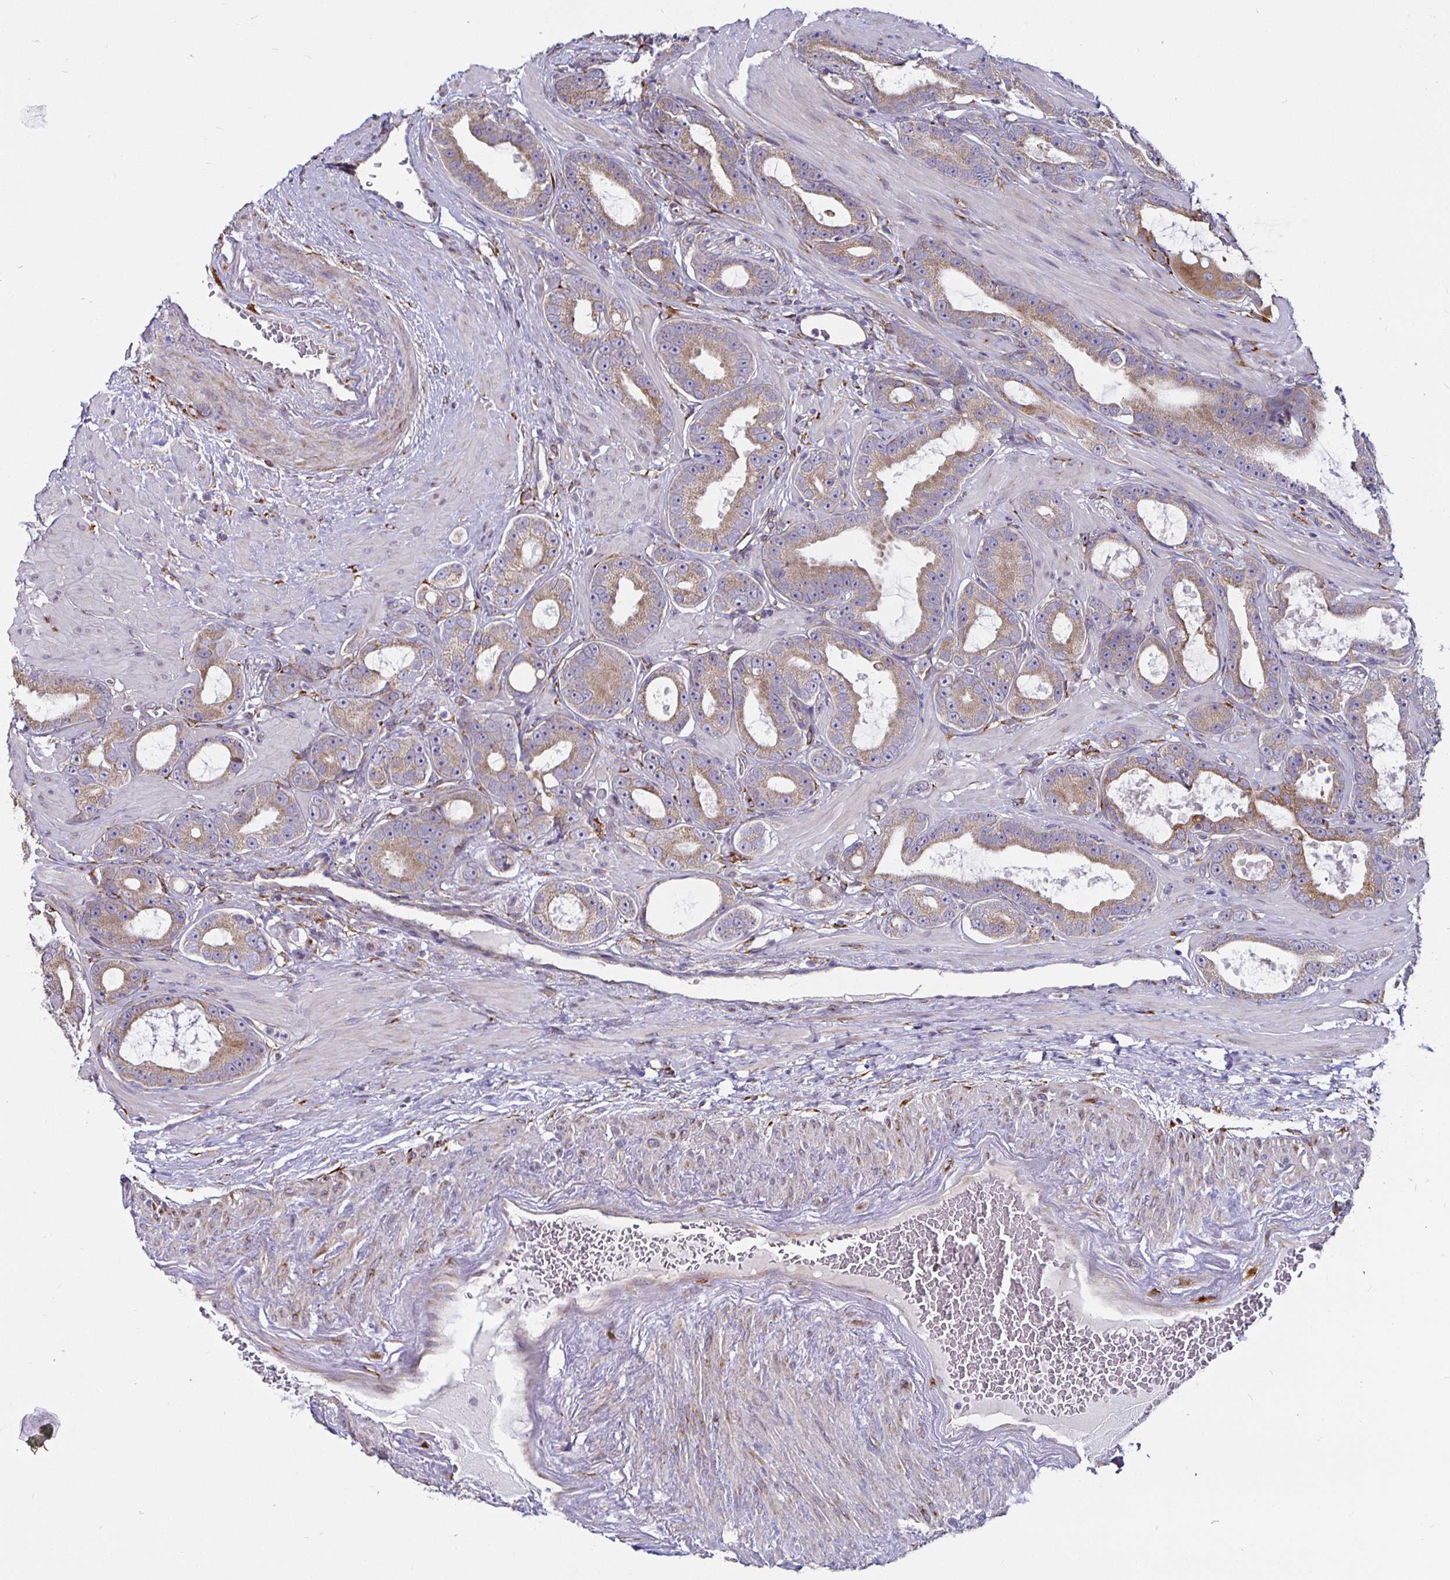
{"staining": {"intensity": "moderate", "quantity": ">75%", "location": "cytoplasmic/membranous"}, "tissue": "prostate cancer", "cell_type": "Tumor cells", "image_type": "cancer", "snomed": [{"axis": "morphology", "description": "Adenocarcinoma, High grade"}, {"axis": "topography", "description": "Prostate"}], "caption": "Prostate high-grade adenocarcinoma was stained to show a protein in brown. There is medium levels of moderate cytoplasmic/membranous expression in approximately >75% of tumor cells. The protein is shown in brown color, while the nuclei are stained blue.", "gene": "P4HA2", "patient": {"sex": "male", "age": 65}}